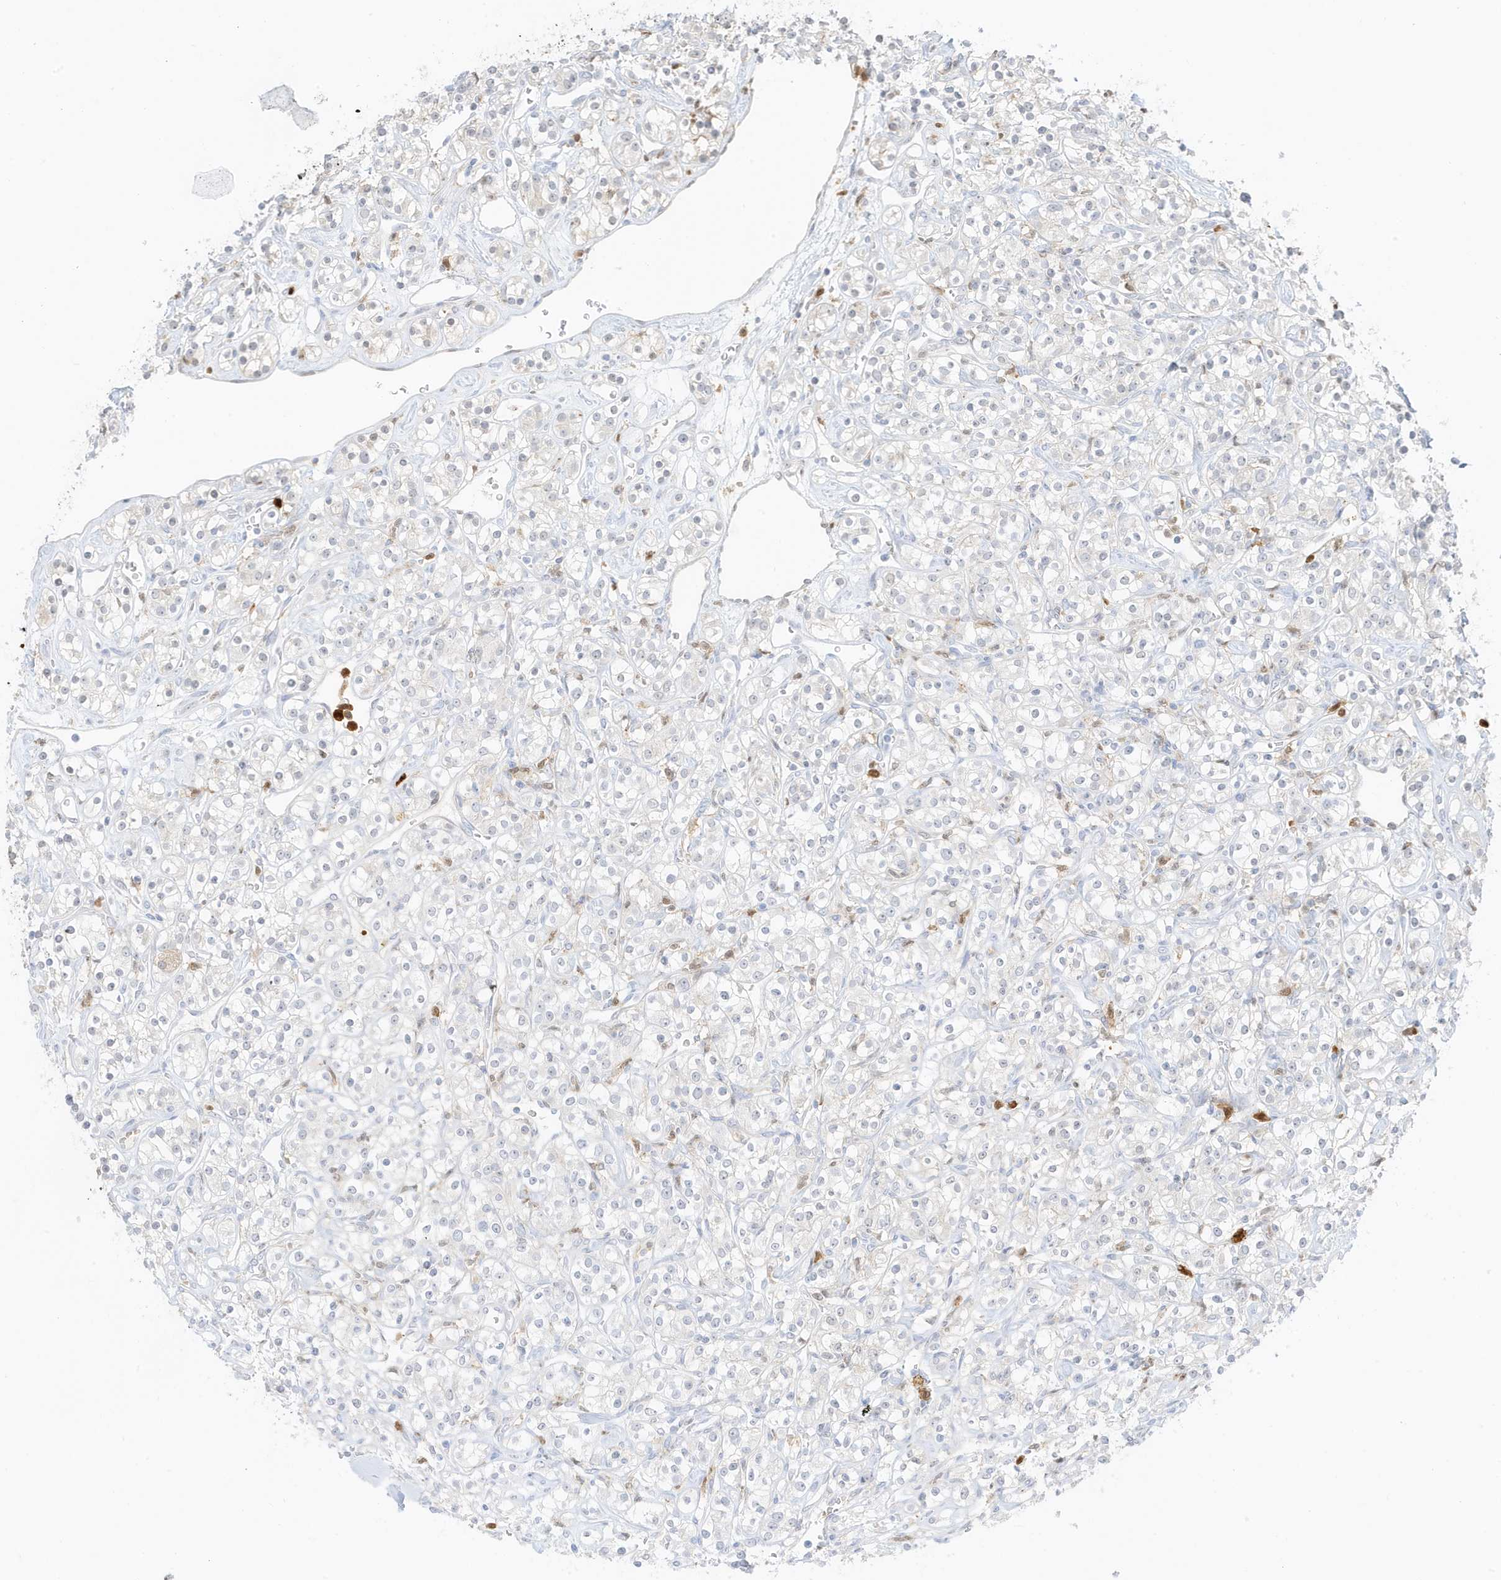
{"staining": {"intensity": "negative", "quantity": "none", "location": "none"}, "tissue": "renal cancer", "cell_type": "Tumor cells", "image_type": "cancer", "snomed": [{"axis": "morphology", "description": "Adenocarcinoma, NOS"}, {"axis": "topography", "description": "Kidney"}], "caption": "Adenocarcinoma (renal) stained for a protein using IHC displays no positivity tumor cells.", "gene": "GCA", "patient": {"sex": "male", "age": 77}}